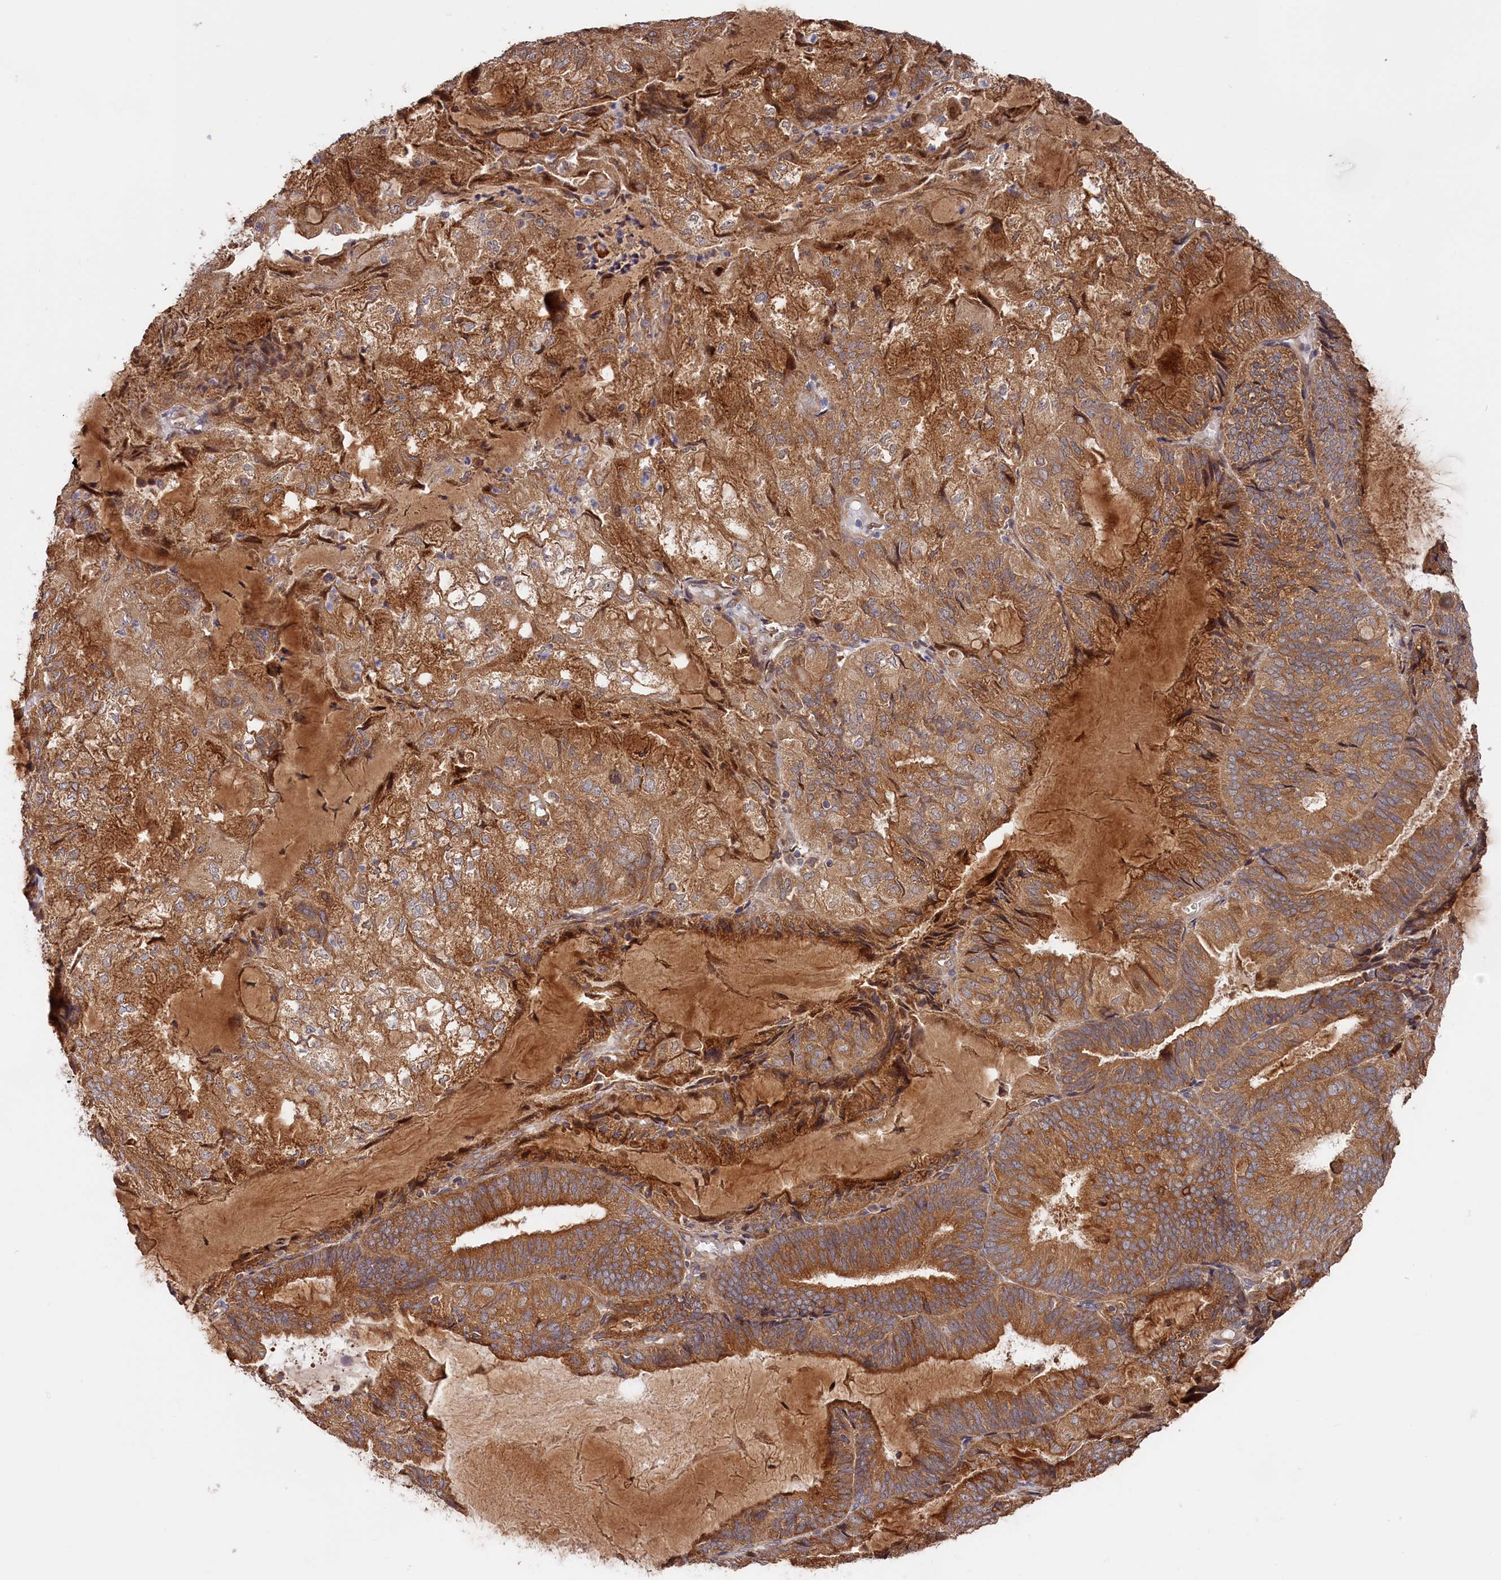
{"staining": {"intensity": "moderate", "quantity": ">75%", "location": "cytoplasmic/membranous"}, "tissue": "endometrial cancer", "cell_type": "Tumor cells", "image_type": "cancer", "snomed": [{"axis": "morphology", "description": "Adenocarcinoma, NOS"}, {"axis": "topography", "description": "Endometrium"}], "caption": "Endometrial cancer stained with a protein marker demonstrates moderate staining in tumor cells.", "gene": "CEP44", "patient": {"sex": "female", "age": 81}}